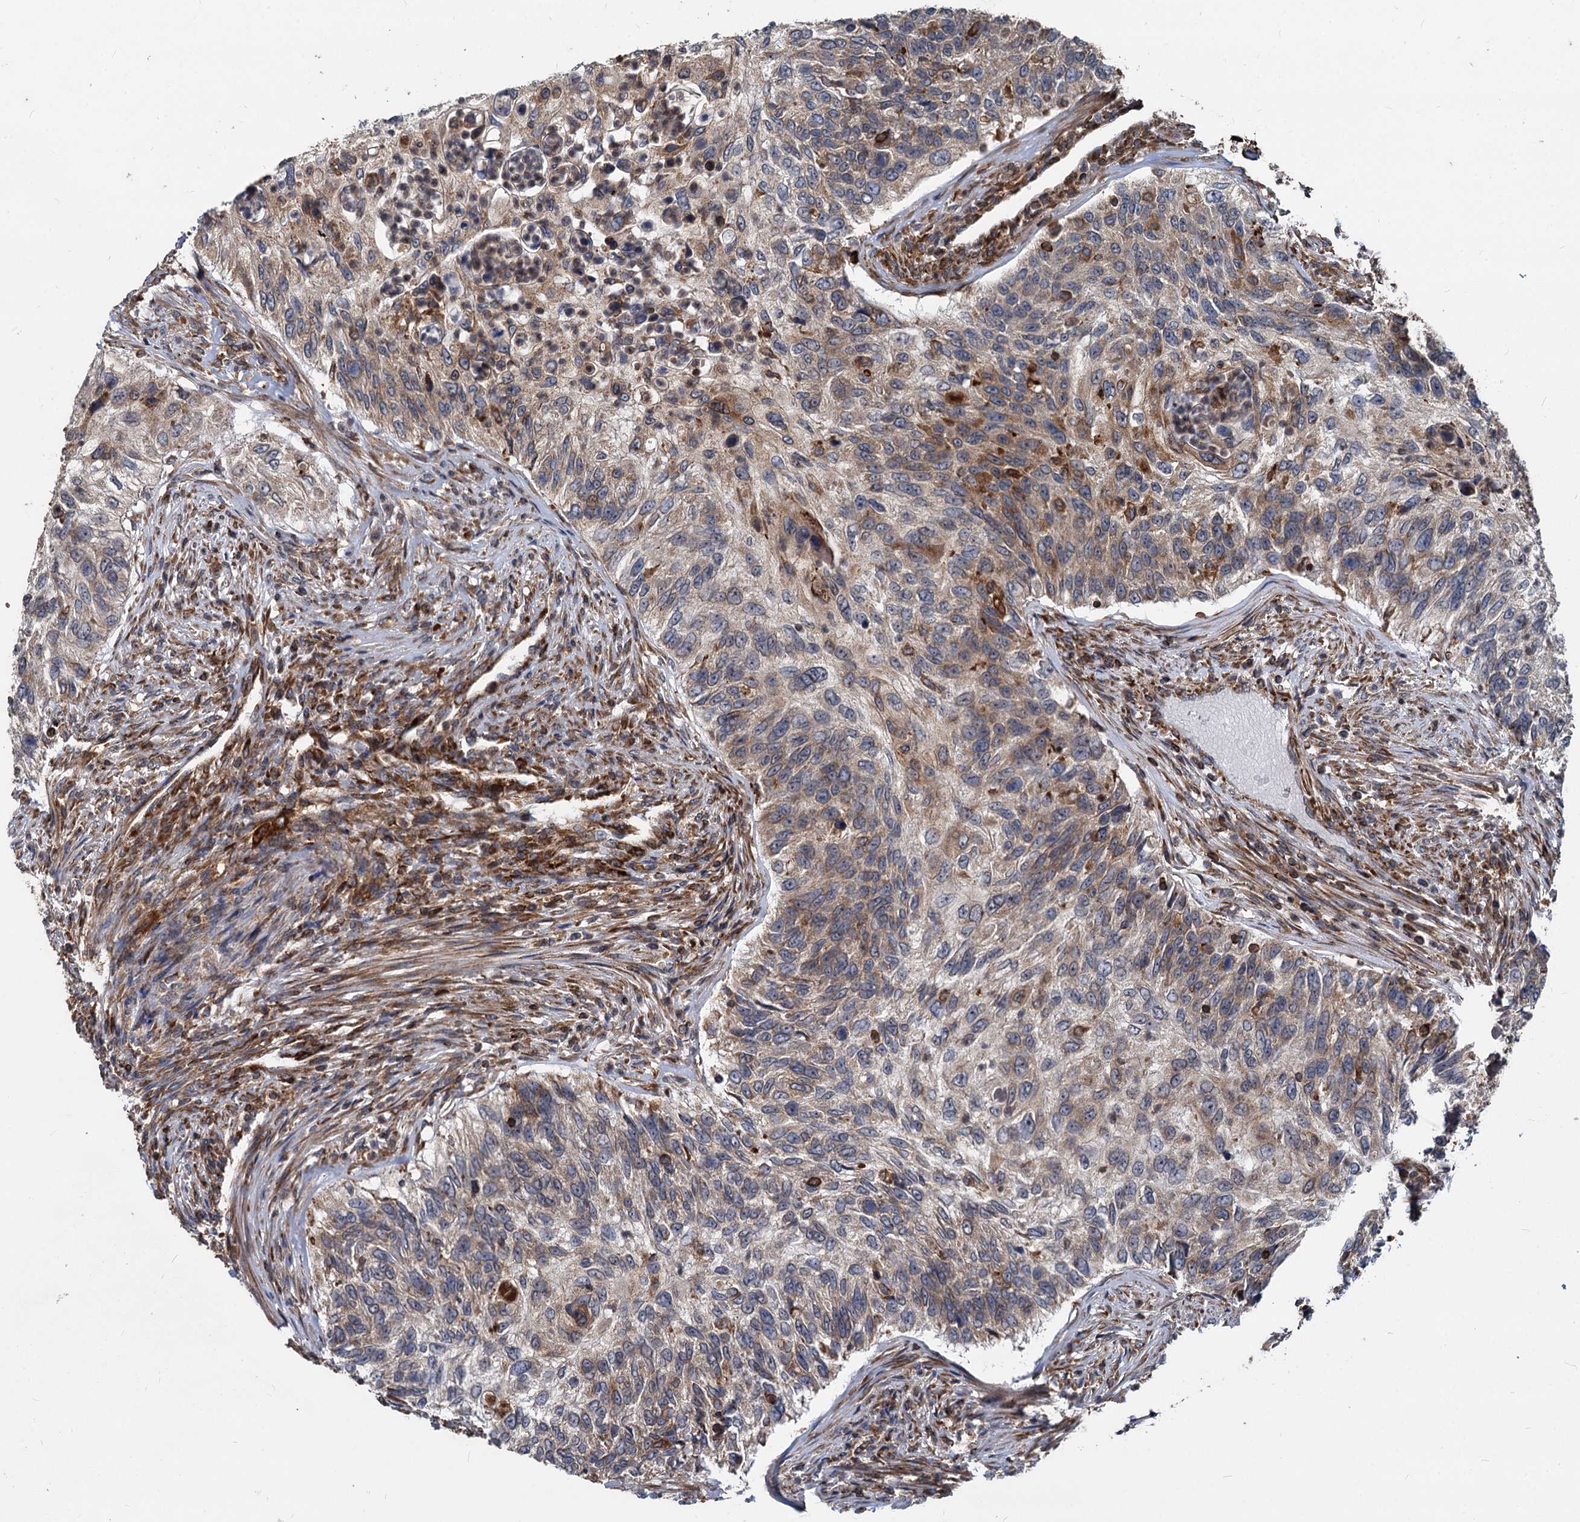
{"staining": {"intensity": "weak", "quantity": "<25%", "location": "cytoplasmic/membranous"}, "tissue": "urothelial cancer", "cell_type": "Tumor cells", "image_type": "cancer", "snomed": [{"axis": "morphology", "description": "Urothelial carcinoma, High grade"}, {"axis": "topography", "description": "Urinary bladder"}], "caption": "This is a photomicrograph of immunohistochemistry (IHC) staining of urothelial cancer, which shows no staining in tumor cells.", "gene": "STIM1", "patient": {"sex": "female", "age": 60}}